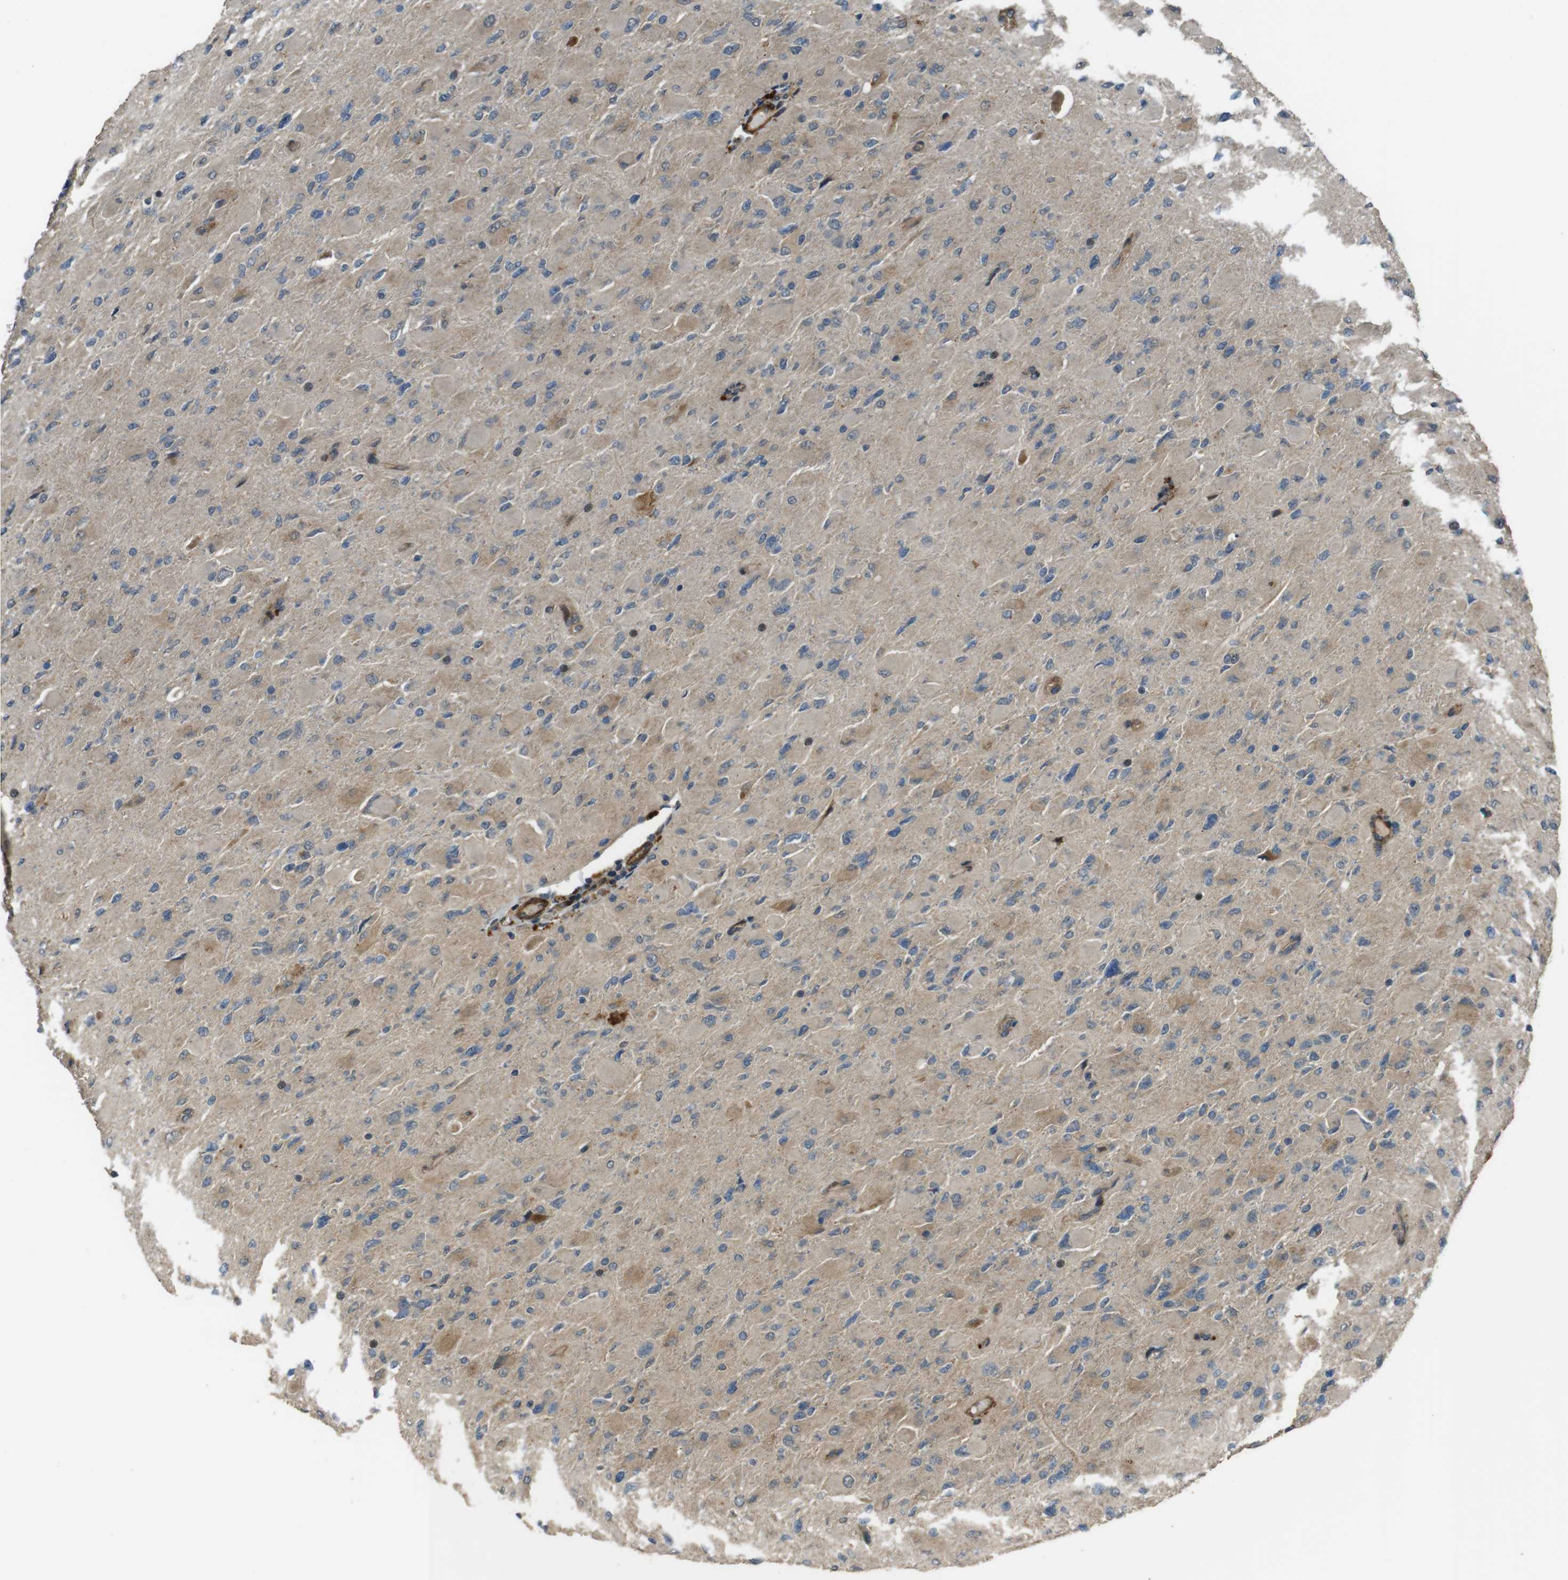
{"staining": {"intensity": "weak", "quantity": "25%-75%", "location": "cytoplasmic/membranous"}, "tissue": "glioma", "cell_type": "Tumor cells", "image_type": "cancer", "snomed": [{"axis": "morphology", "description": "Glioma, malignant, High grade"}, {"axis": "topography", "description": "Cerebral cortex"}], "caption": "There is low levels of weak cytoplasmic/membranous staining in tumor cells of glioma, as demonstrated by immunohistochemical staining (brown color).", "gene": "MSRB3", "patient": {"sex": "female", "age": 36}}